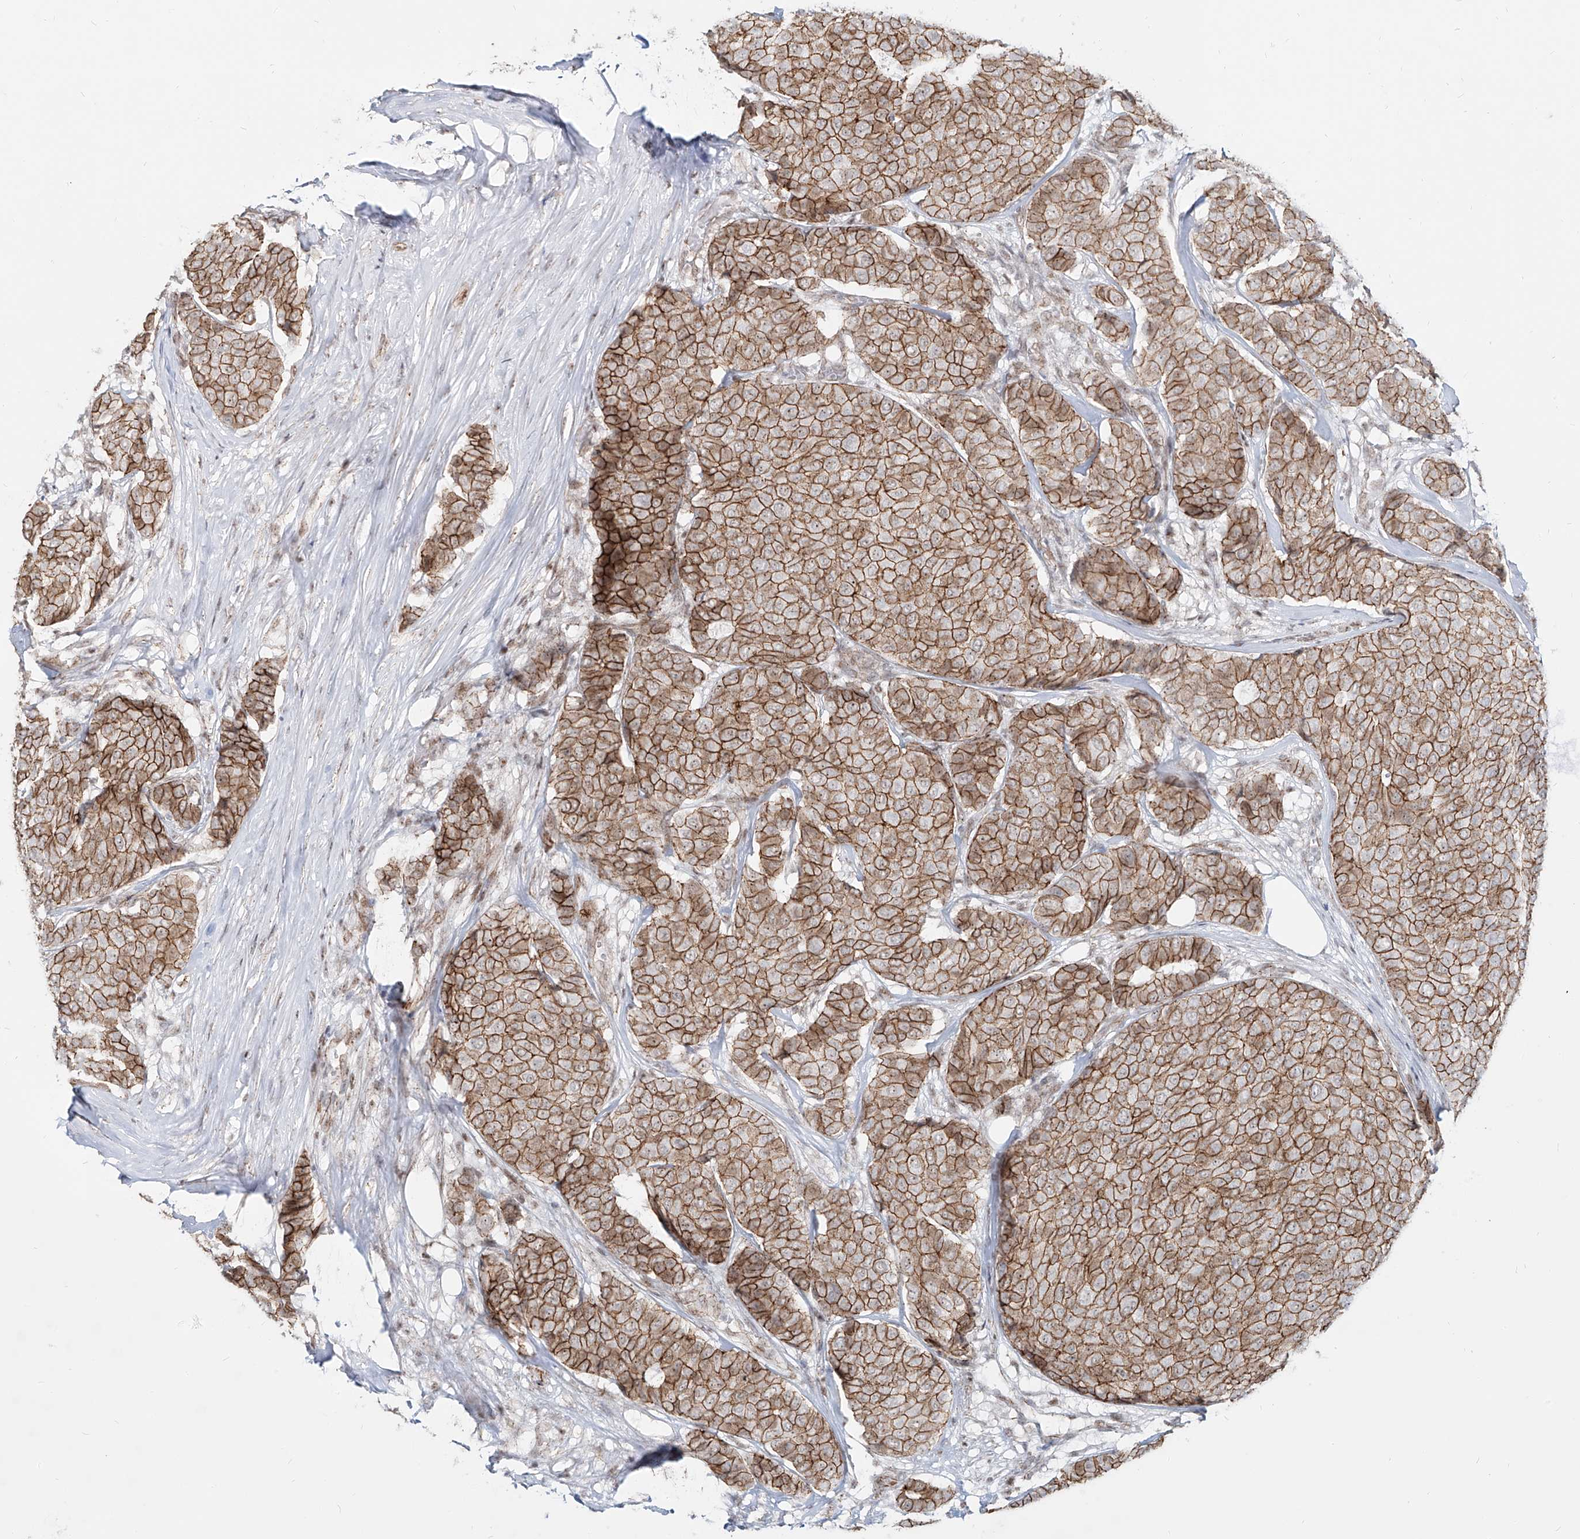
{"staining": {"intensity": "moderate", "quantity": ">75%", "location": "cytoplasmic/membranous"}, "tissue": "breast cancer", "cell_type": "Tumor cells", "image_type": "cancer", "snomed": [{"axis": "morphology", "description": "Duct carcinoma"}, {"axis": "topography", "description": "Breast"}], "caption": "Breast invasive ductal carcinoma stained with a protein marker shows moderate staining in tumor cells.", "gene": "ZNF710", "patient": {"sex": "female", "age": 75}}